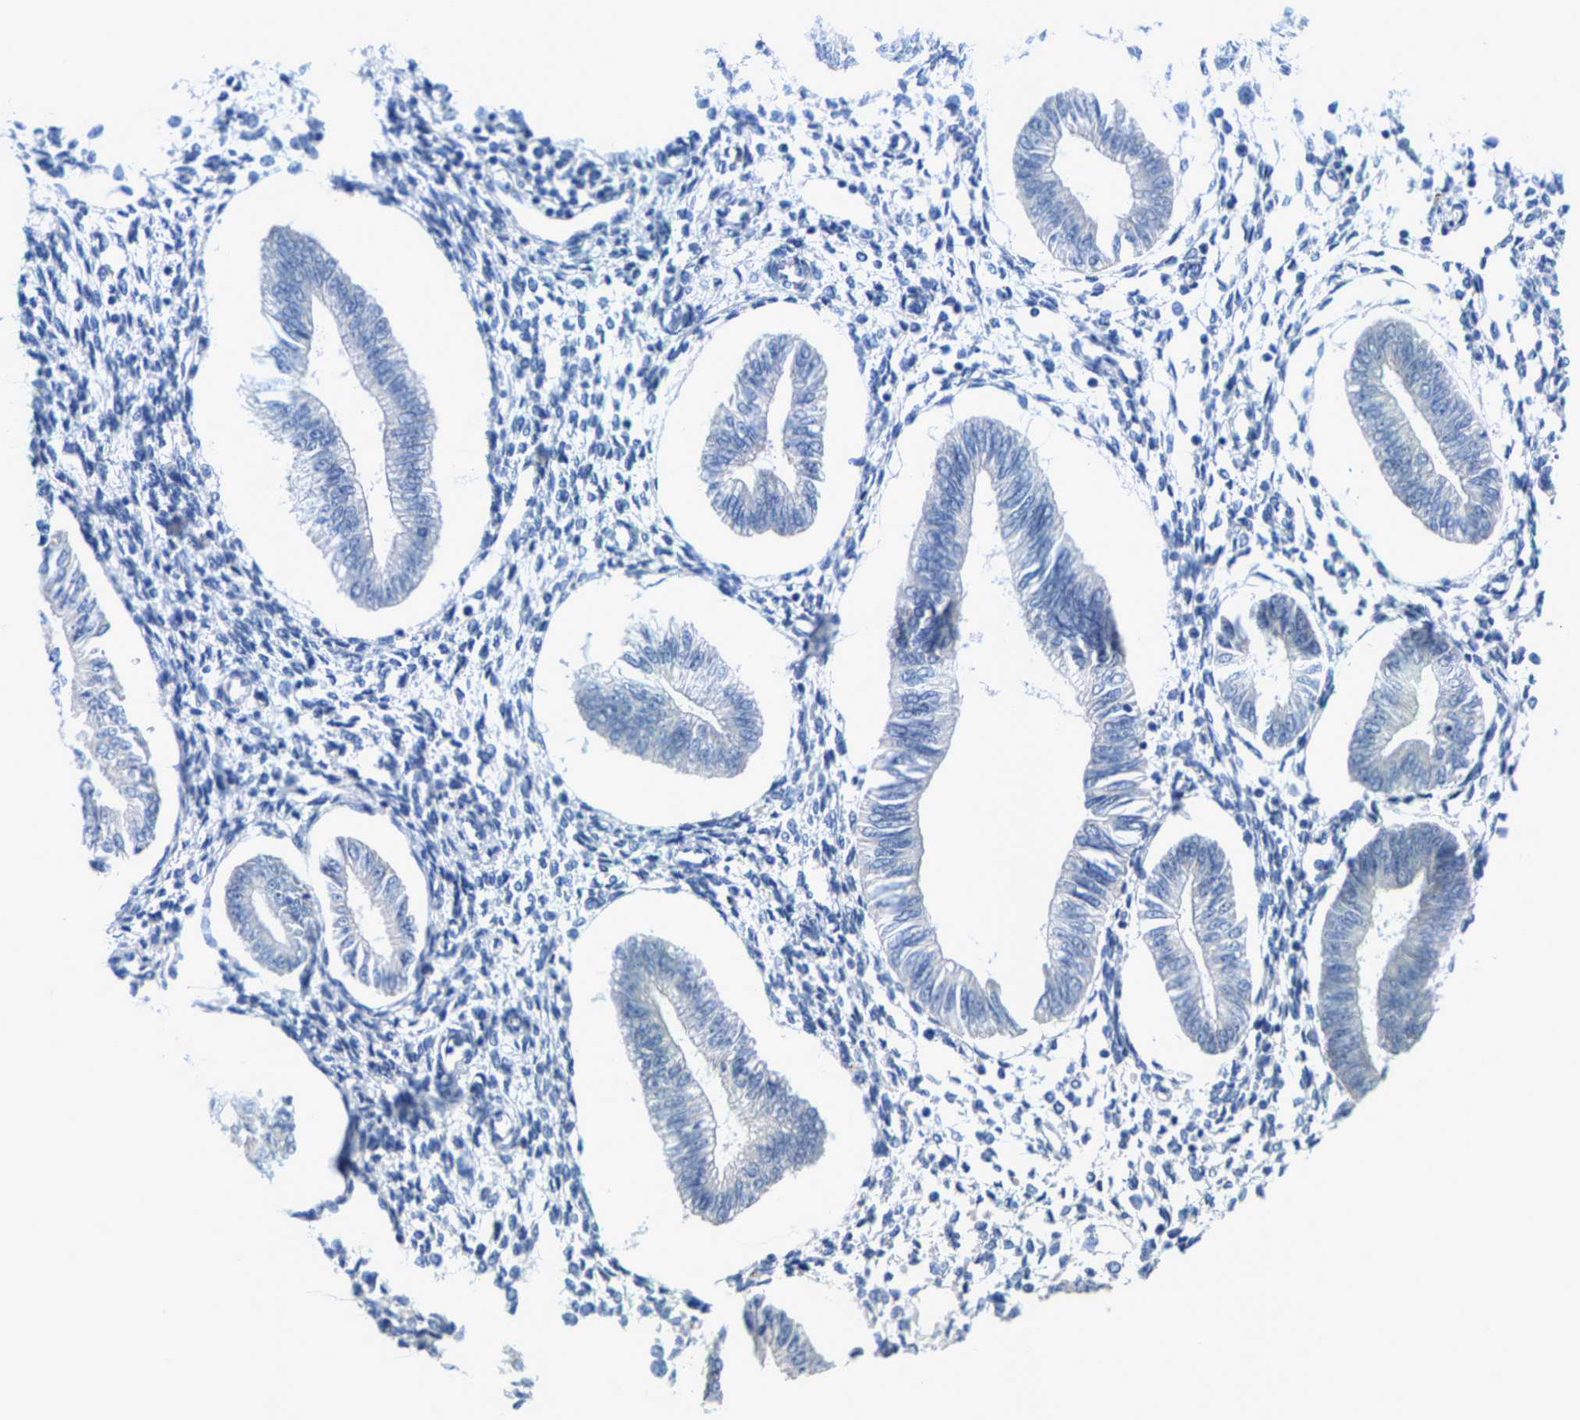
{"staining": {"intensity": "negative", "quantity": "none", "location": "none"}, "tissue": "endometrium", "cell_type": "Cells in endometrial stroma", "image_type": "normal", "snomed": [{"axis": "morphology", "description": "Normal tissue, NOS"}, {"axis": "topography", "description": "Endometrium"}], "caption": "Cells in endometrial stroma are negative for protein expression in benign human endometrium. (DAB (3,3'-diaminobenzidine) immunohistochemistry (IHC), high magnification).", "gene": "KLHL1", "patient": {"sex": "female", "age": 50}}